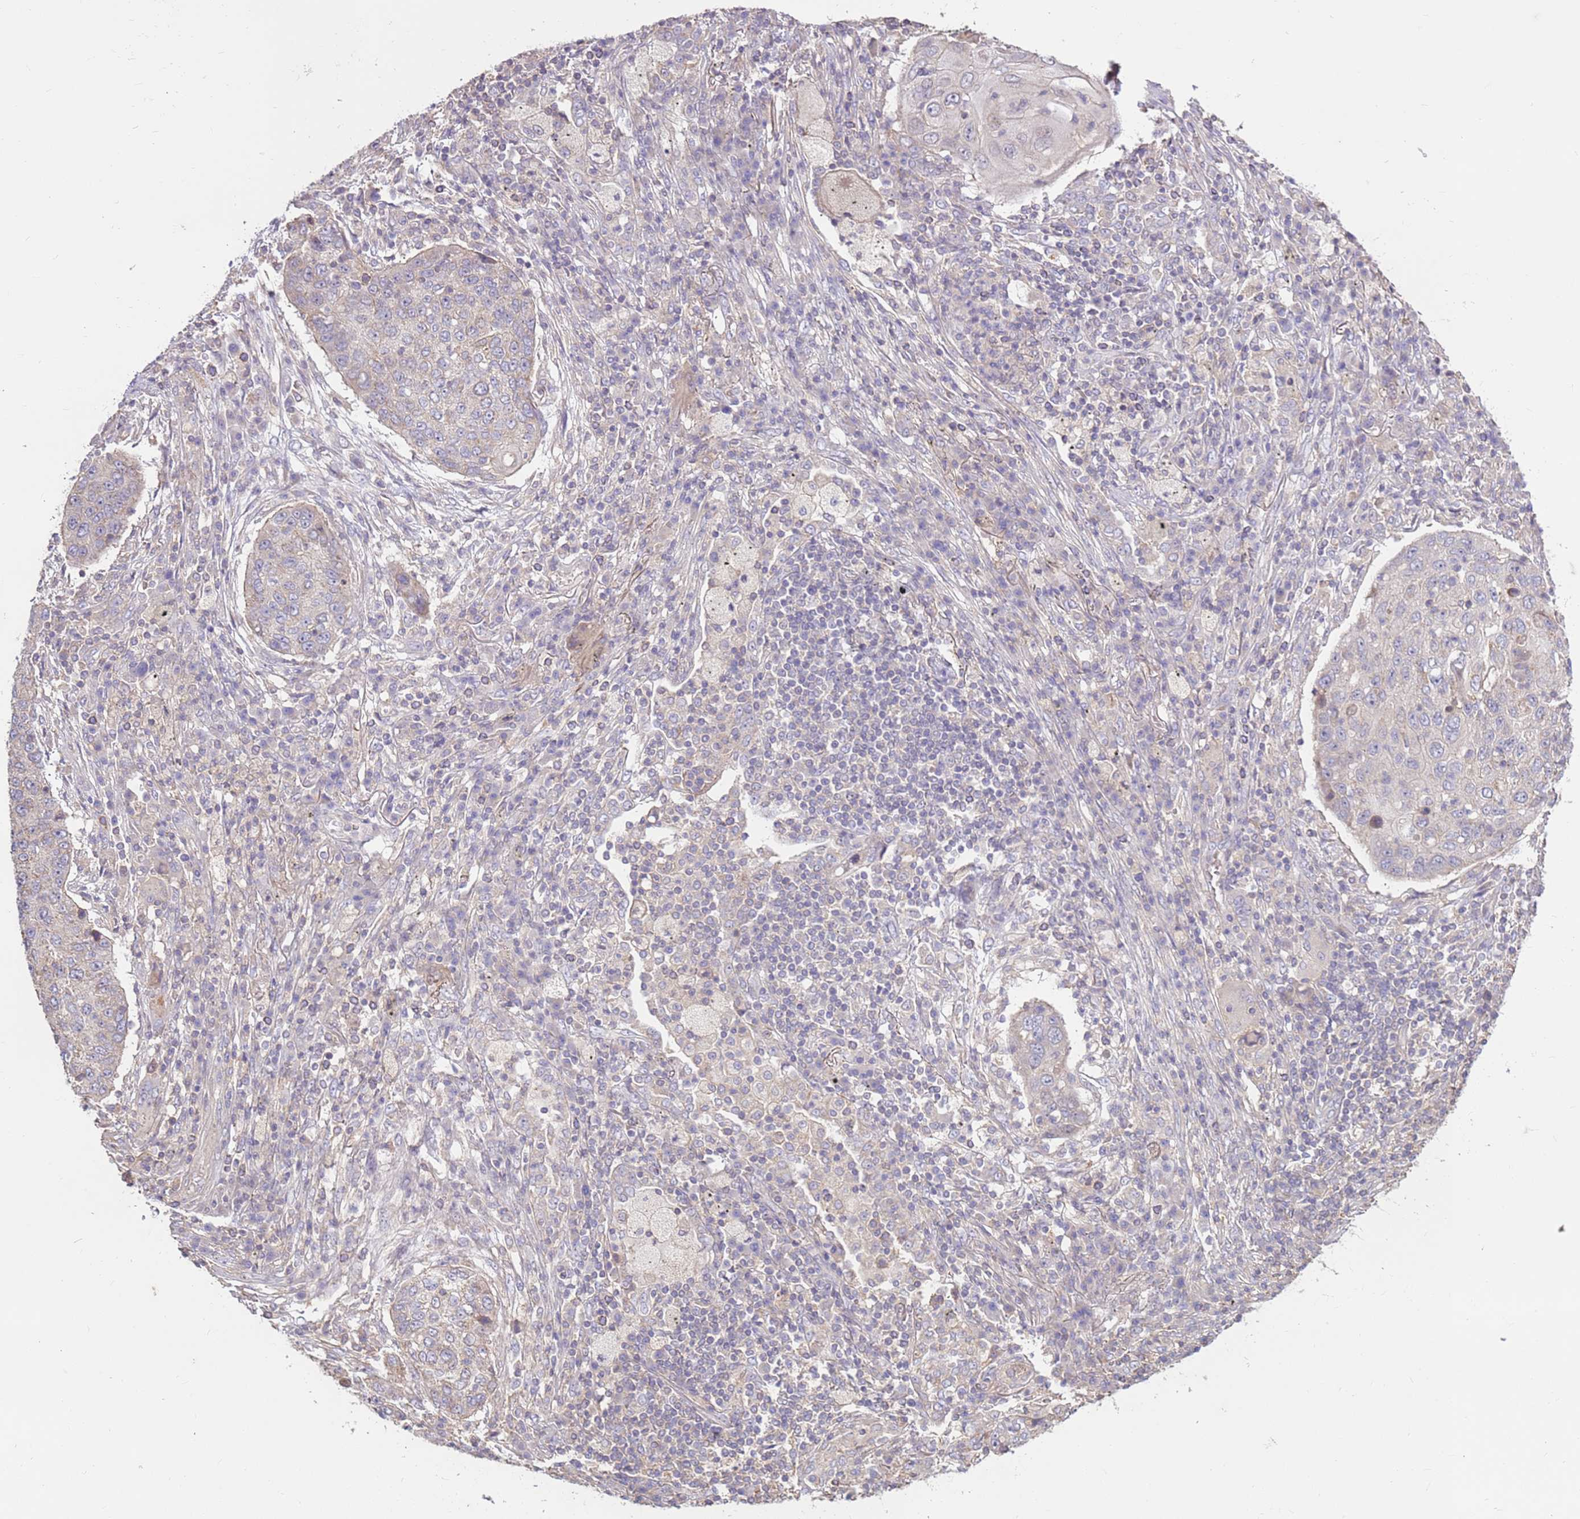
{"staining": {"intensity": "negative", "quantity": "none", "location": "none"}, "tissue": "lung cancer", "cell_type": "Tumor cells", "image_type": "cancer", "snomed": [{"axis": "morphology", "description": "Squamous cell carcinoma, NOS"}, {"axis": "topography", "description": "Lung"}], "caption": "The micrograph reveals no significant expression in tumor cells of lung squamous cell carcinoma.", "gene": "EVA1B", "patient": {"sex": "female", "age": 63}}